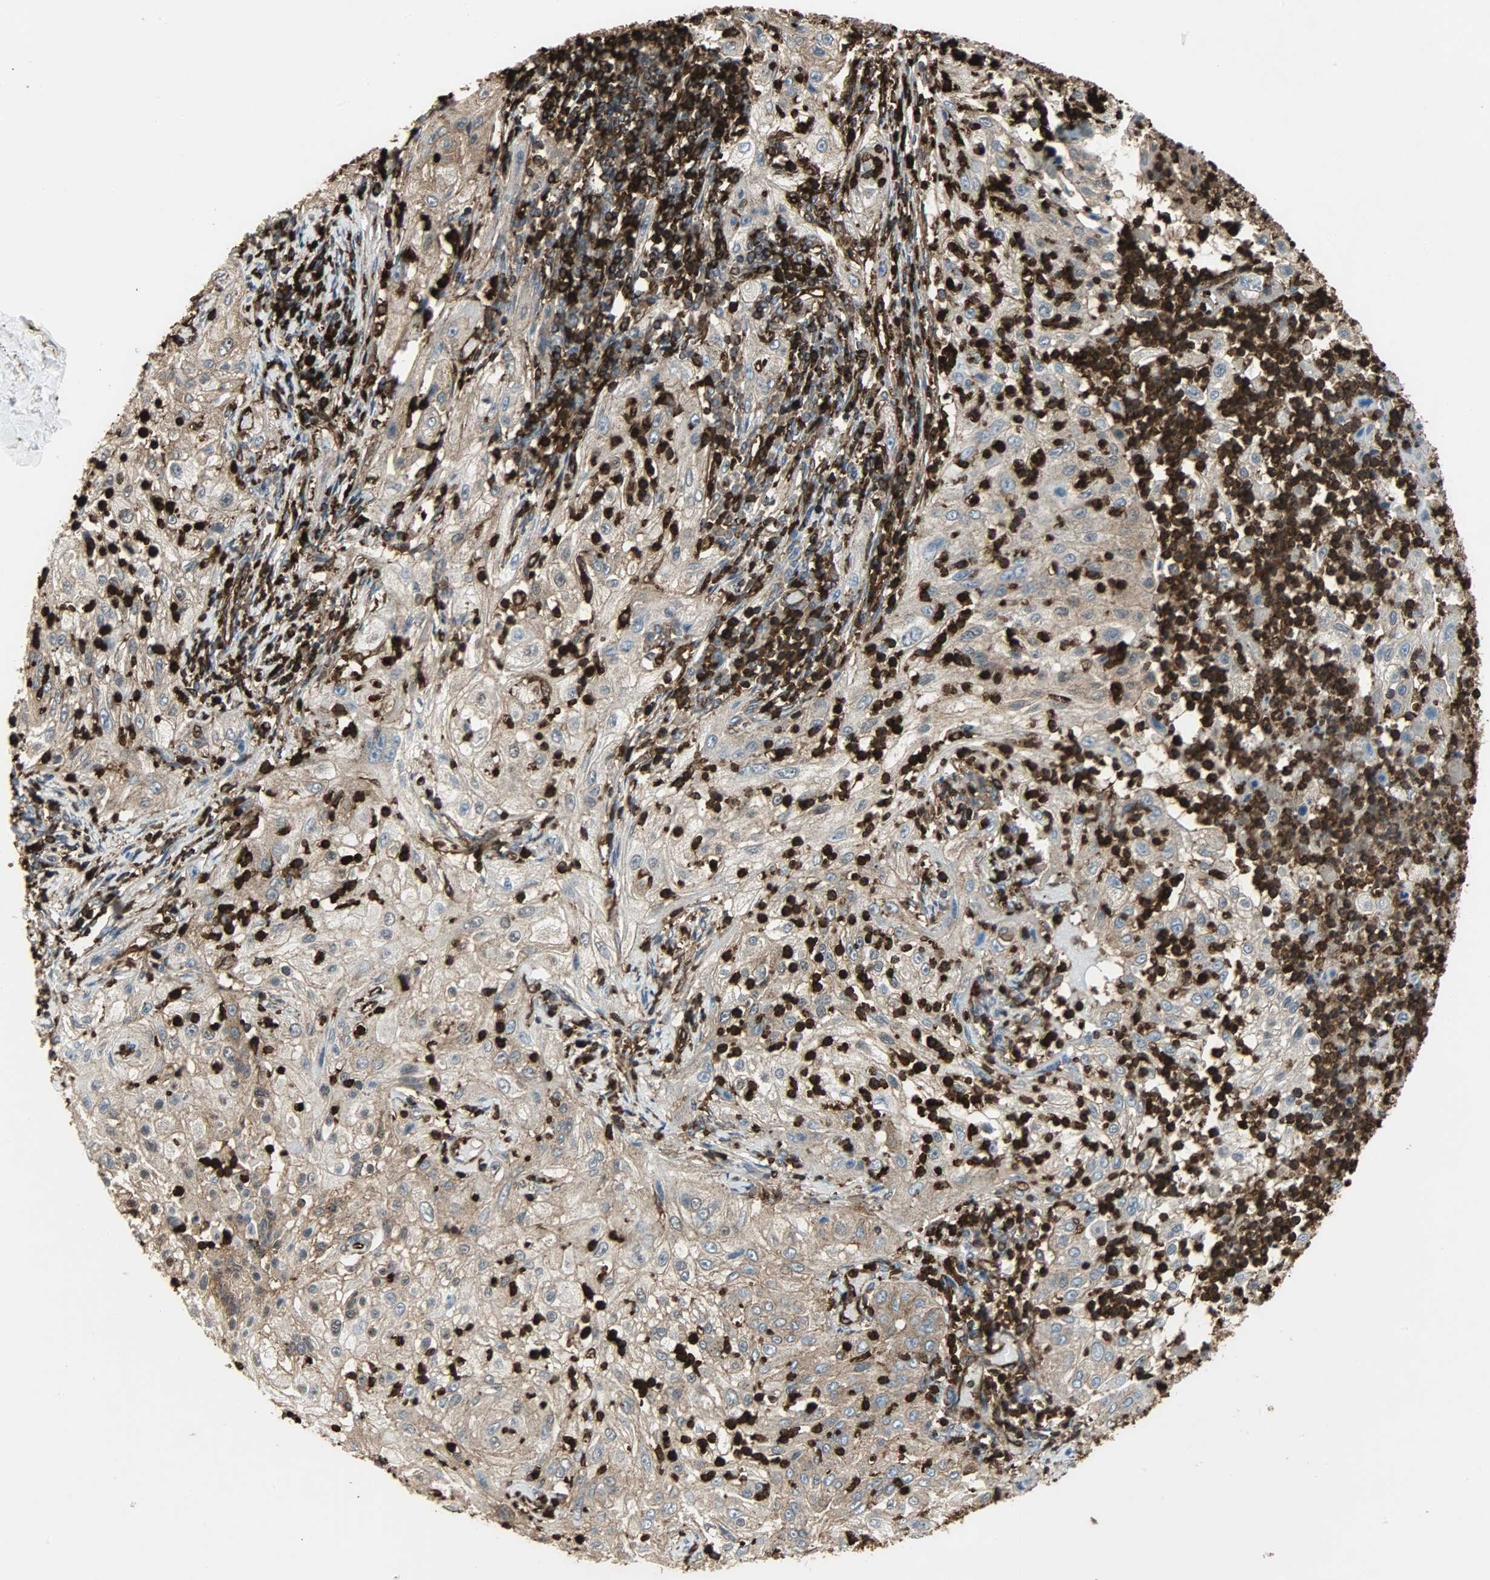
{"staining": {"intensity": "moderate", "quantity": ">75%", "location": "cytoplasmic/membranous"}, "tissue": "lung cancer", "cell_type": "Tumor cells", "image_type": "cancer", "snomed": [{"axis": "morphology", "description": "Inflammation, NOS"}, {"axis": "morphology", "description": "Squamous cell carcinoma, NOS"}, {"axis": "topography", "description": "Lymph node"}, {"axis": "topography", "description": "Soft tissue"}, {"axis": "topography", "description": "Lung"}], "caption": "IHC micrograph of neoplastic tissue: lung cancer stained using immunohistochemistry shows medium levels of moderate protein expression localized specifically in the cytoplasmic/membranous of tumor cells, appearing as a cytoplasmic/membranous brown color.", "gene": "VASP", "patient": {"sex": "male", "age": 66}}